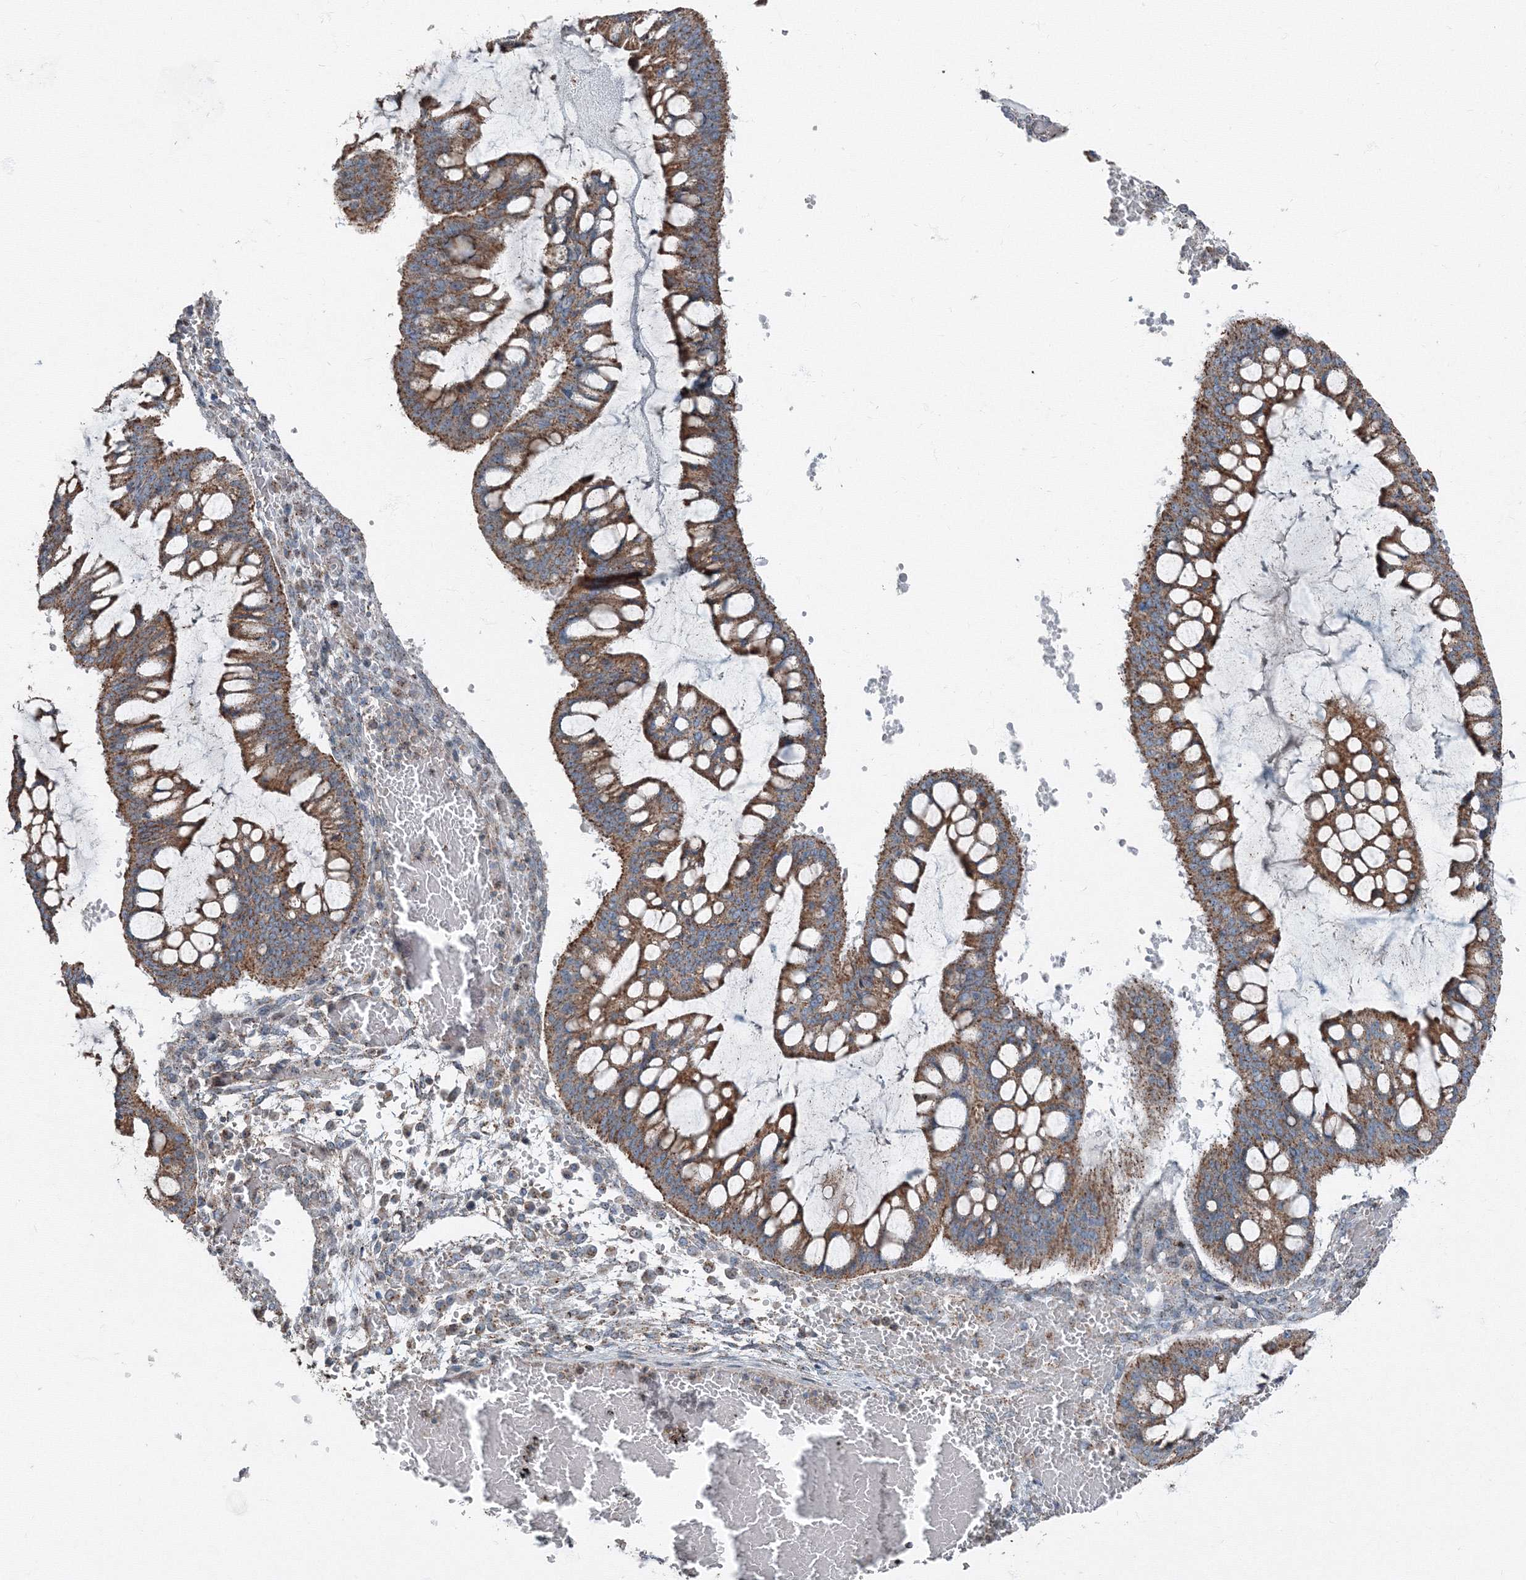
{"staining": {"intensity": "moderate", "quantity": ">75%", "location": "cytoplasmic/membranous"}, "tissue": "ovarian cancer", "cell_type": "Tumor cells", "image_type": "cancer", "snomed": [{"axis": "morphology", "description": "Cystadenocarcinoma, mucinous, NOS"}, {"axis": "topography", "description": "Ovary"}], "caption": "DAB (3,3'-diaminobenzidine) immunohistochemical staining of human ovarian cancer shows moderate cytoplasmic/membranous protein staining in approximately >75% of tumor cells.", "gene": "AASDH", "patient": {"sex": "female", "age": 73}}